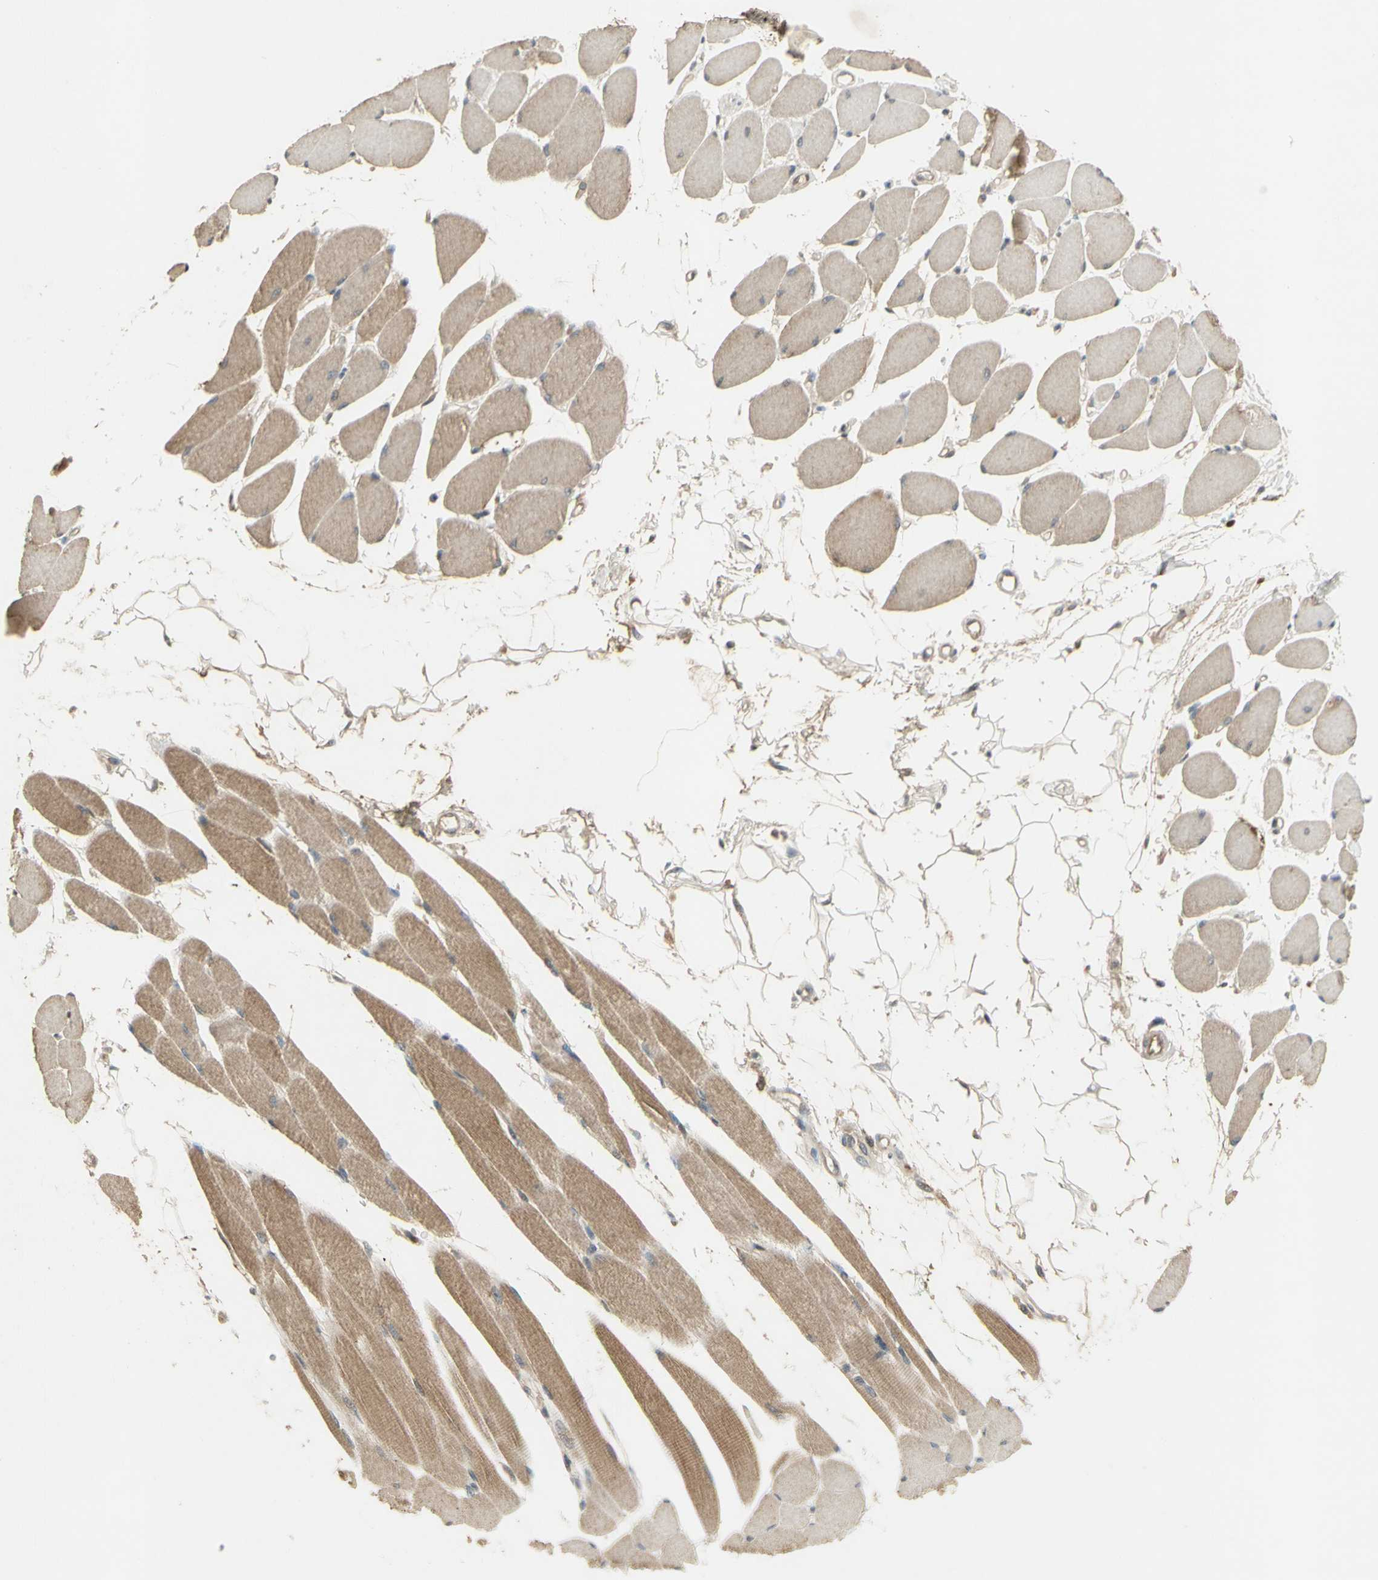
{"staining": {"intensity": "weak", "quantity": ">75%", "location": "cytoplasmic/membranous"}, "tissue": "skeletal muscle", "cell_type": "Myocytes", "image_type": "normal", "snomed": [{"axis": "morphology", "description": "Normal tissue, NOS"}, {"axis": "topography", "description": "Skeletal muscle"}, {"axis": "topography", "description": "Oral tissue"}, {"axis": "topography", "description": "Peripheral nerve tissue"}], "caption": "Immunohistochemistry (IHC) photomicrograph of benign human skeletal muscle stained for a protein (brown), which reveals low levels of weak cytoplasmic/membranous positivity in approximately >75% of myocytes.", "gene": "NRG4", "patient": {"sex": "female", "age": 84}}